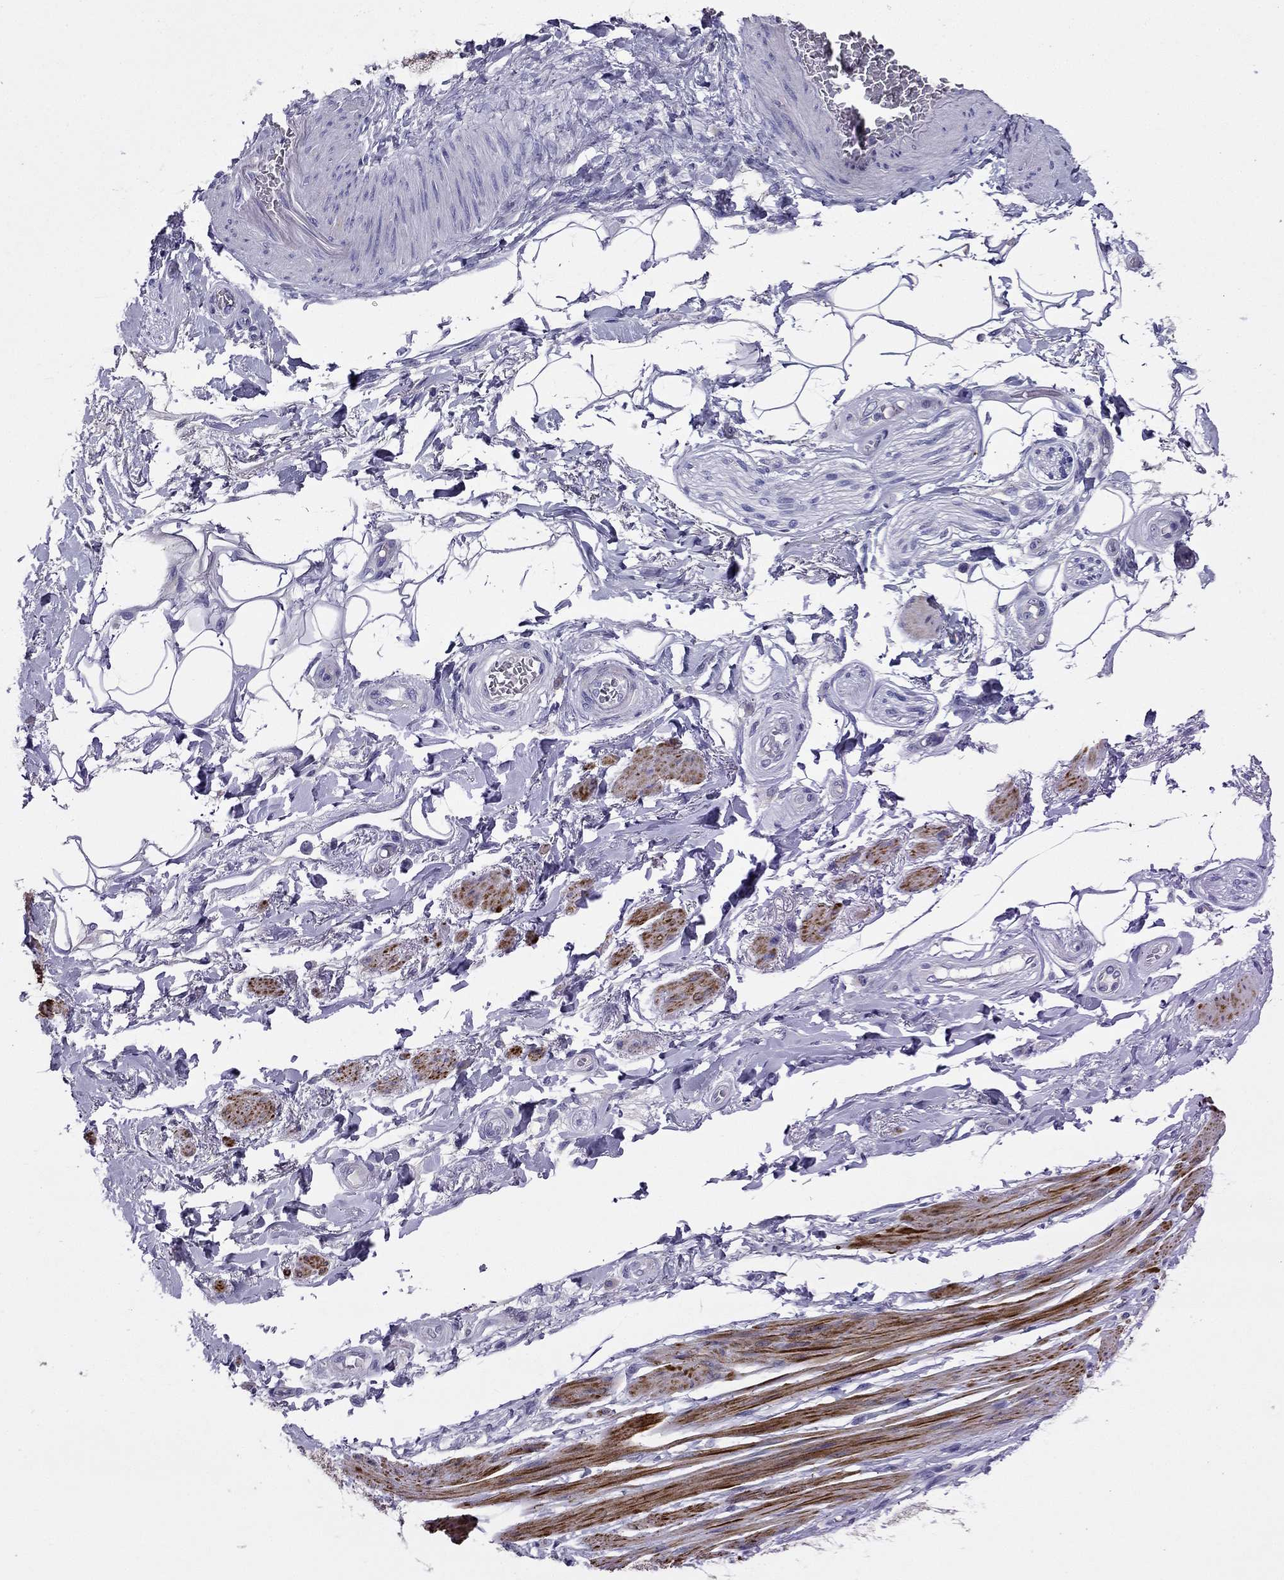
{"staining": {"intensity": "negative", "quantity": "none", "location": "none"}, "tissue": "adipose tissue", "cell_type": "Adipocytes", "image_type": "normal", "snomed": [{"axis": "morphology", "description": "Normal tissue, NOS"}, {"axis": "topography", "description": "Skeletal muscle"}, {"axis": "topography", "description": "Anal"}, {"axis": "topography", "description": "Peripheral nerve tissue"}], "caption": "A micrograph of human adipose tissue is negative for staining in adipocytes.", "gene": "DSC1", "patient": {"sex": "male", "age": 53}}